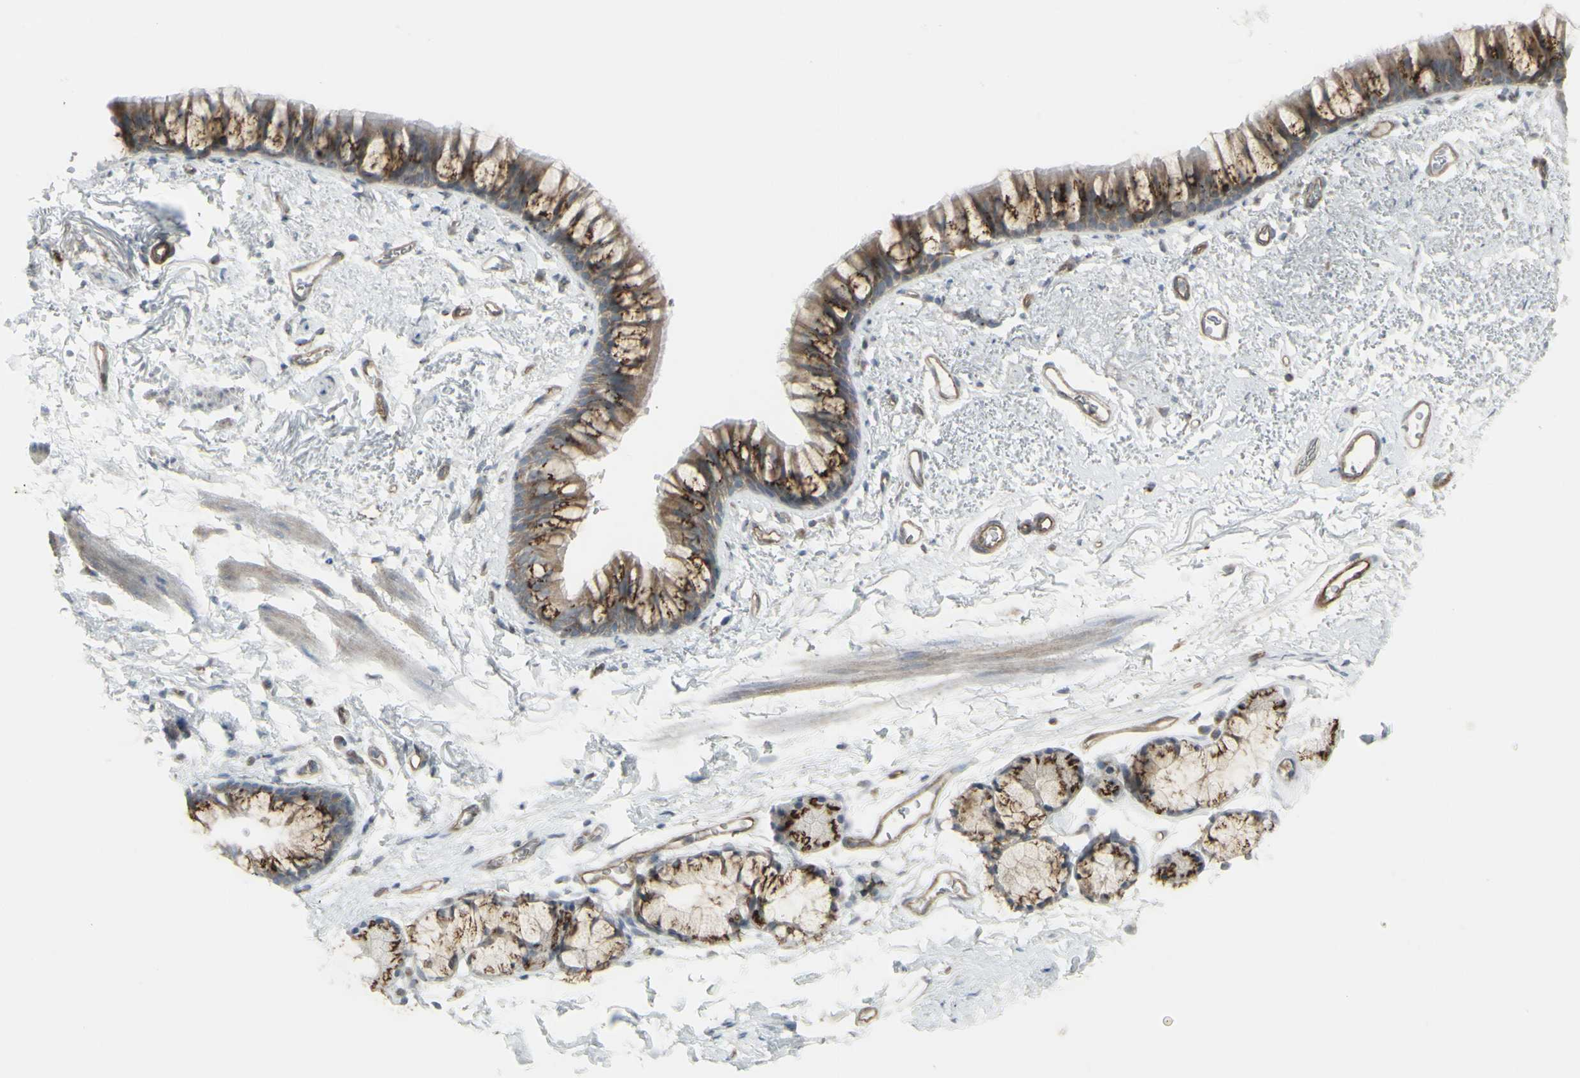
{"staining": {"intensity": "moderate", "quantity": ">75%", "location": "cytoplasmic/membranous"}, "tissue": "adipose tissue", "cell_type": "Adipocytes", "image_type": "normal", "snomed": [{"axis": "morphology", "description": "Normal tissue, NOS"}, {"axis": "topography", "description": "Bronchus"}], "caption": "Immunohistochemistry micrograph of benign adipose tissue: human adipose tissue stained using immunohistochemistry displays medium levels of moderate protein expression localized specifically in the cytoplasmic/membranous of adipocytes, appearing as a cytoplasmic/membranous brown color.", "gene": "GALNT6", "patient": {"sex": "female", "age": 73}}